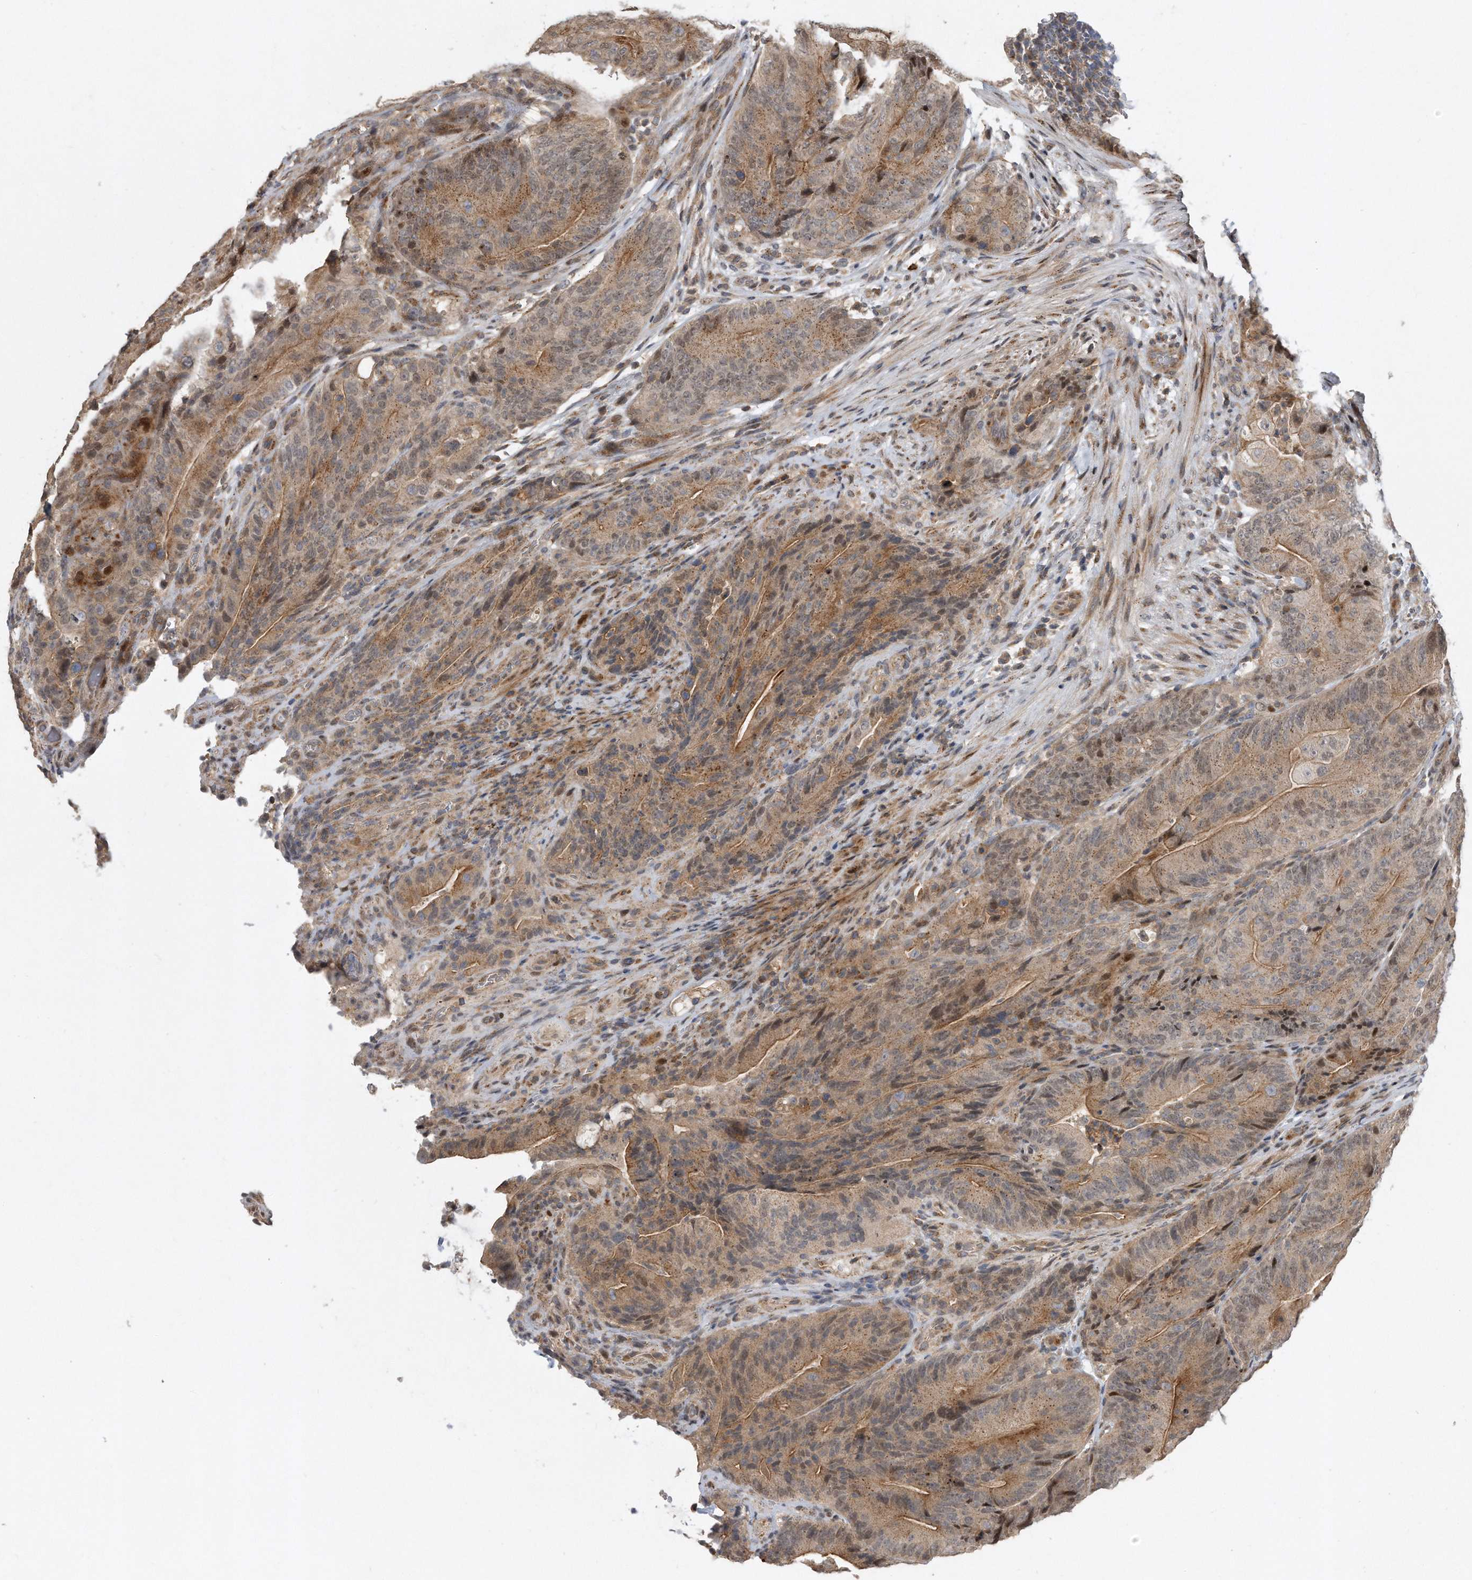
{"staining": {"intensity": "moderate", "quantity": "25%-75%", "location": "cytoplasmic/membranous"}, "tissue": "colorectal cancer", "cell_type": "Tumor cells", "image_type": "cancer", "snomed": [{"axis": "morphology", "description": "Normal tissue, NOS"}, {"axis": "topography", "description": "Colon"}], "caption": "This histopathology image reveals immunohistochemistry staining of colorectal cancer, with medium moderate cytoplasmic/membranous staining in about 25%-75% of tumor cells.", "gene": "PGBD2", "patient": {"sex": "female", "age": 82}}